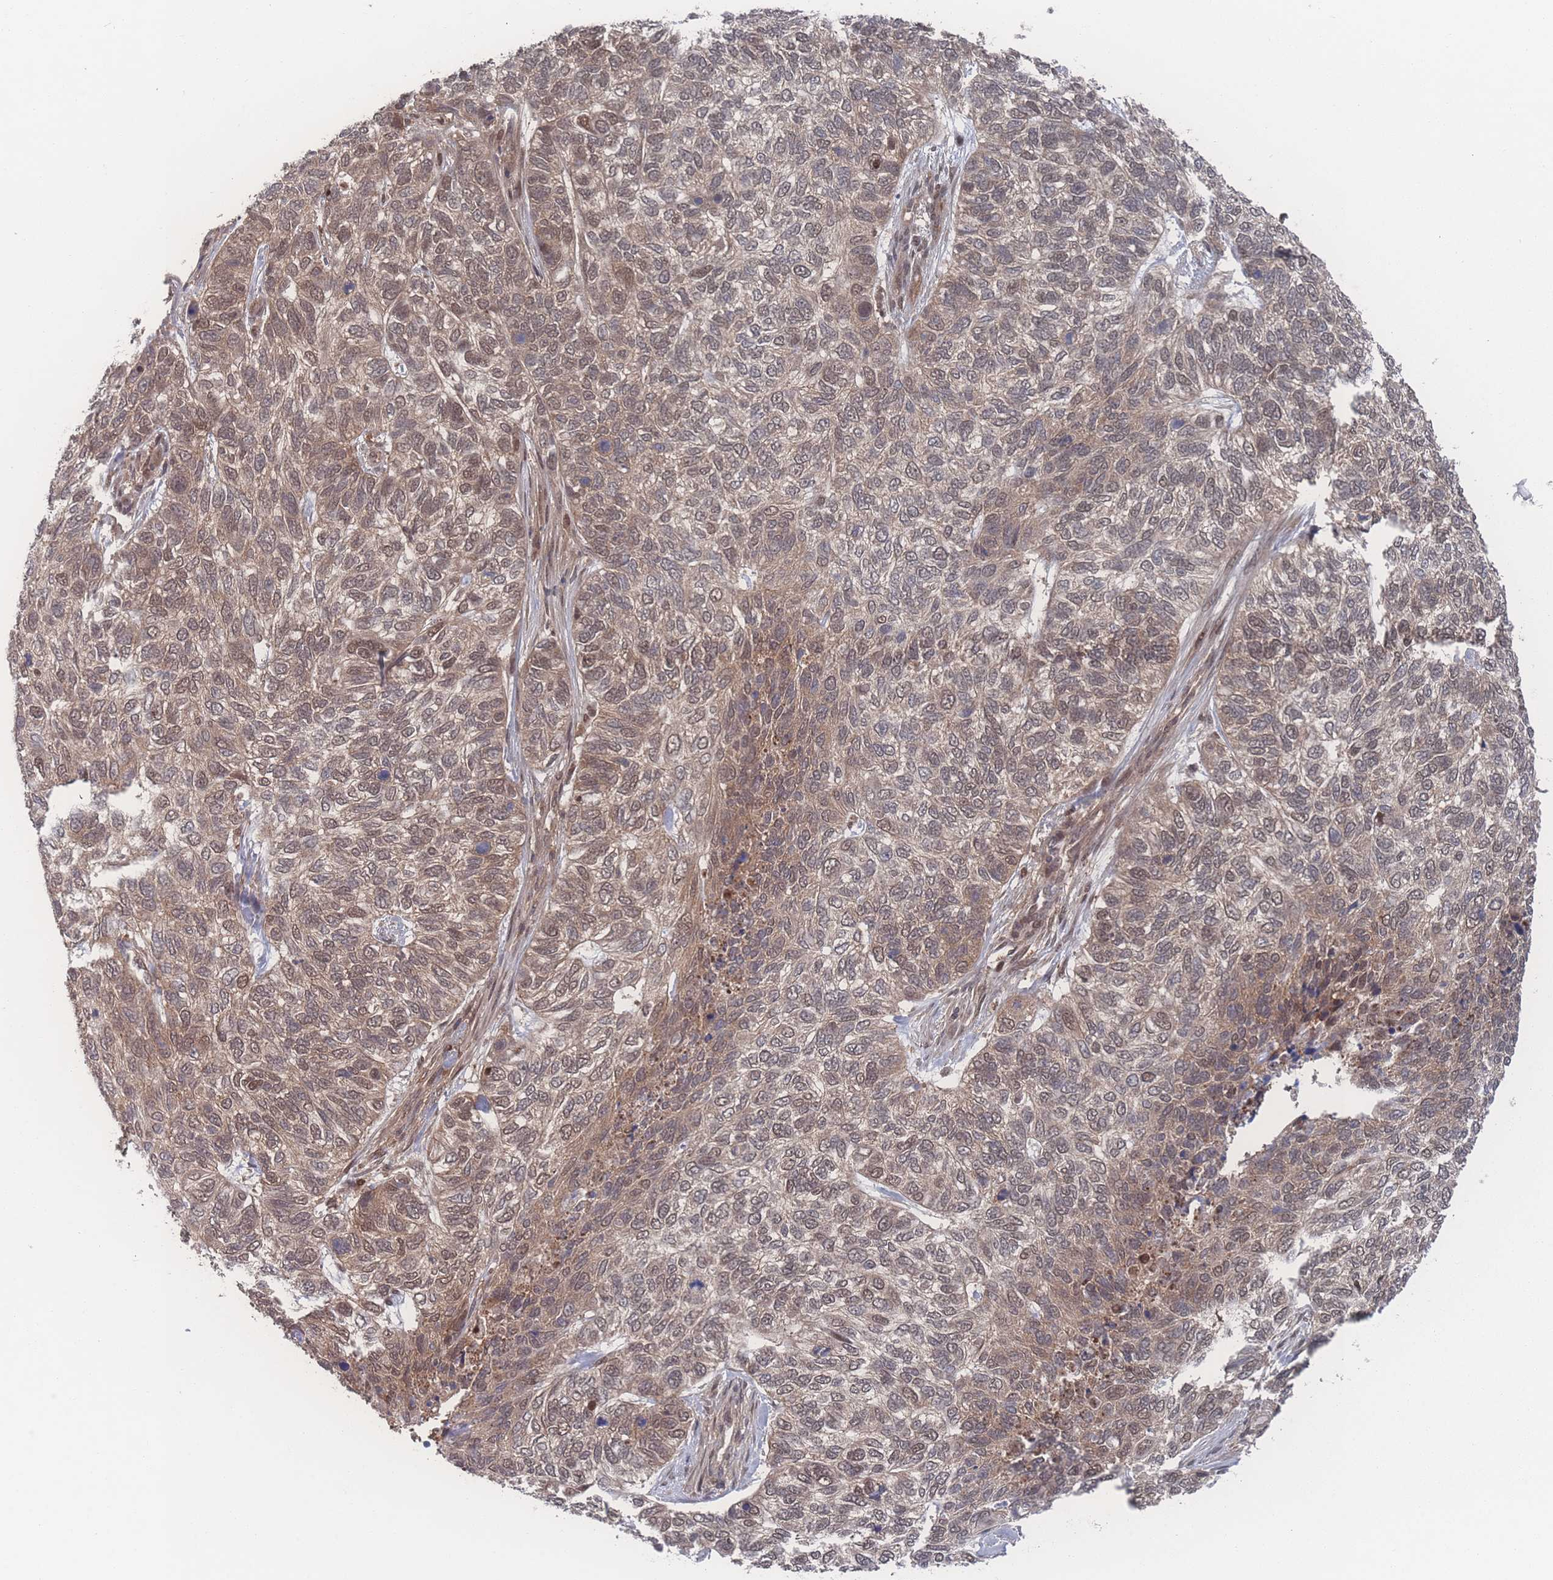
{"staining": {"intensity": "moderate", "quantity": ">75%", "location": "nuclear"}, "tissue": "skin cancer", "cell_type": "Tumor cells", "image_type": "cancer", "snomed": [{"axis": "morphology", "description": "Basal cell carcinoma"}, {"axis": "topography", "description": "Skin"}], "caption": "A photomicrograph of skin cancer stained for a protein shows moderate nuclear brown staining in tumor cells.", "gene": "PSMA1", "patient": {"sex": "female", "age": 65}}